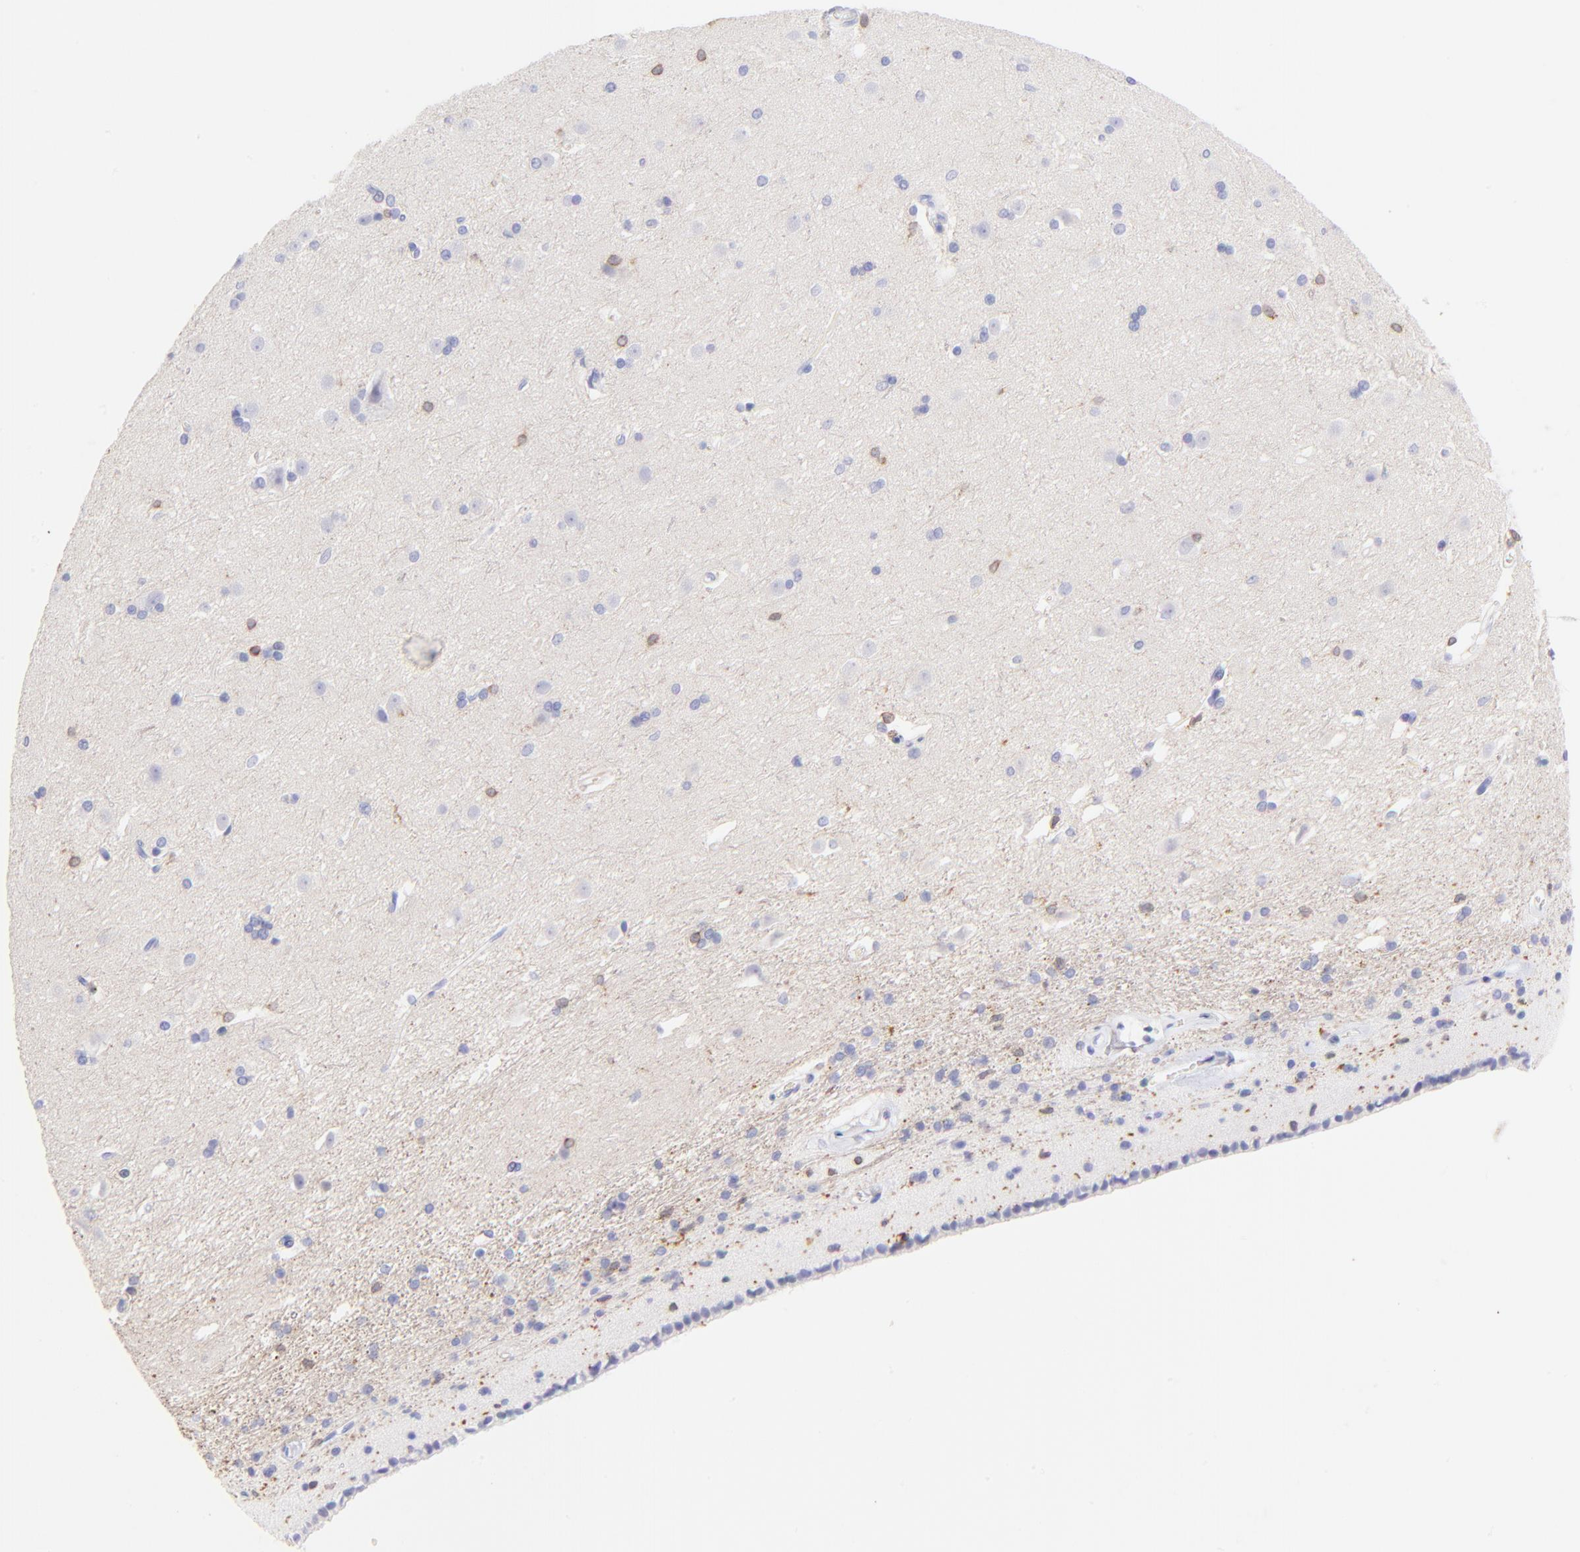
{"staining": {"intensity": "moderate", "quantity": "<25%", "location": "cytoplasmic/membranous"}, "tissue": "caudate", "cell_type": "Glial cells", "image_type": "normal", "snomed": [{"axis": "morphology", "description": "Normal tissue, NOS"}, {"axis": "topography", "description": "Lateral ventricle wall"}], "caption": "A micrograph of caudate stained for a protein shows moderate cytoplasmic/membranous brown staining in glial cells.", "gene": "IRAG2", "patient": {"sex": "female", "age": 19}}